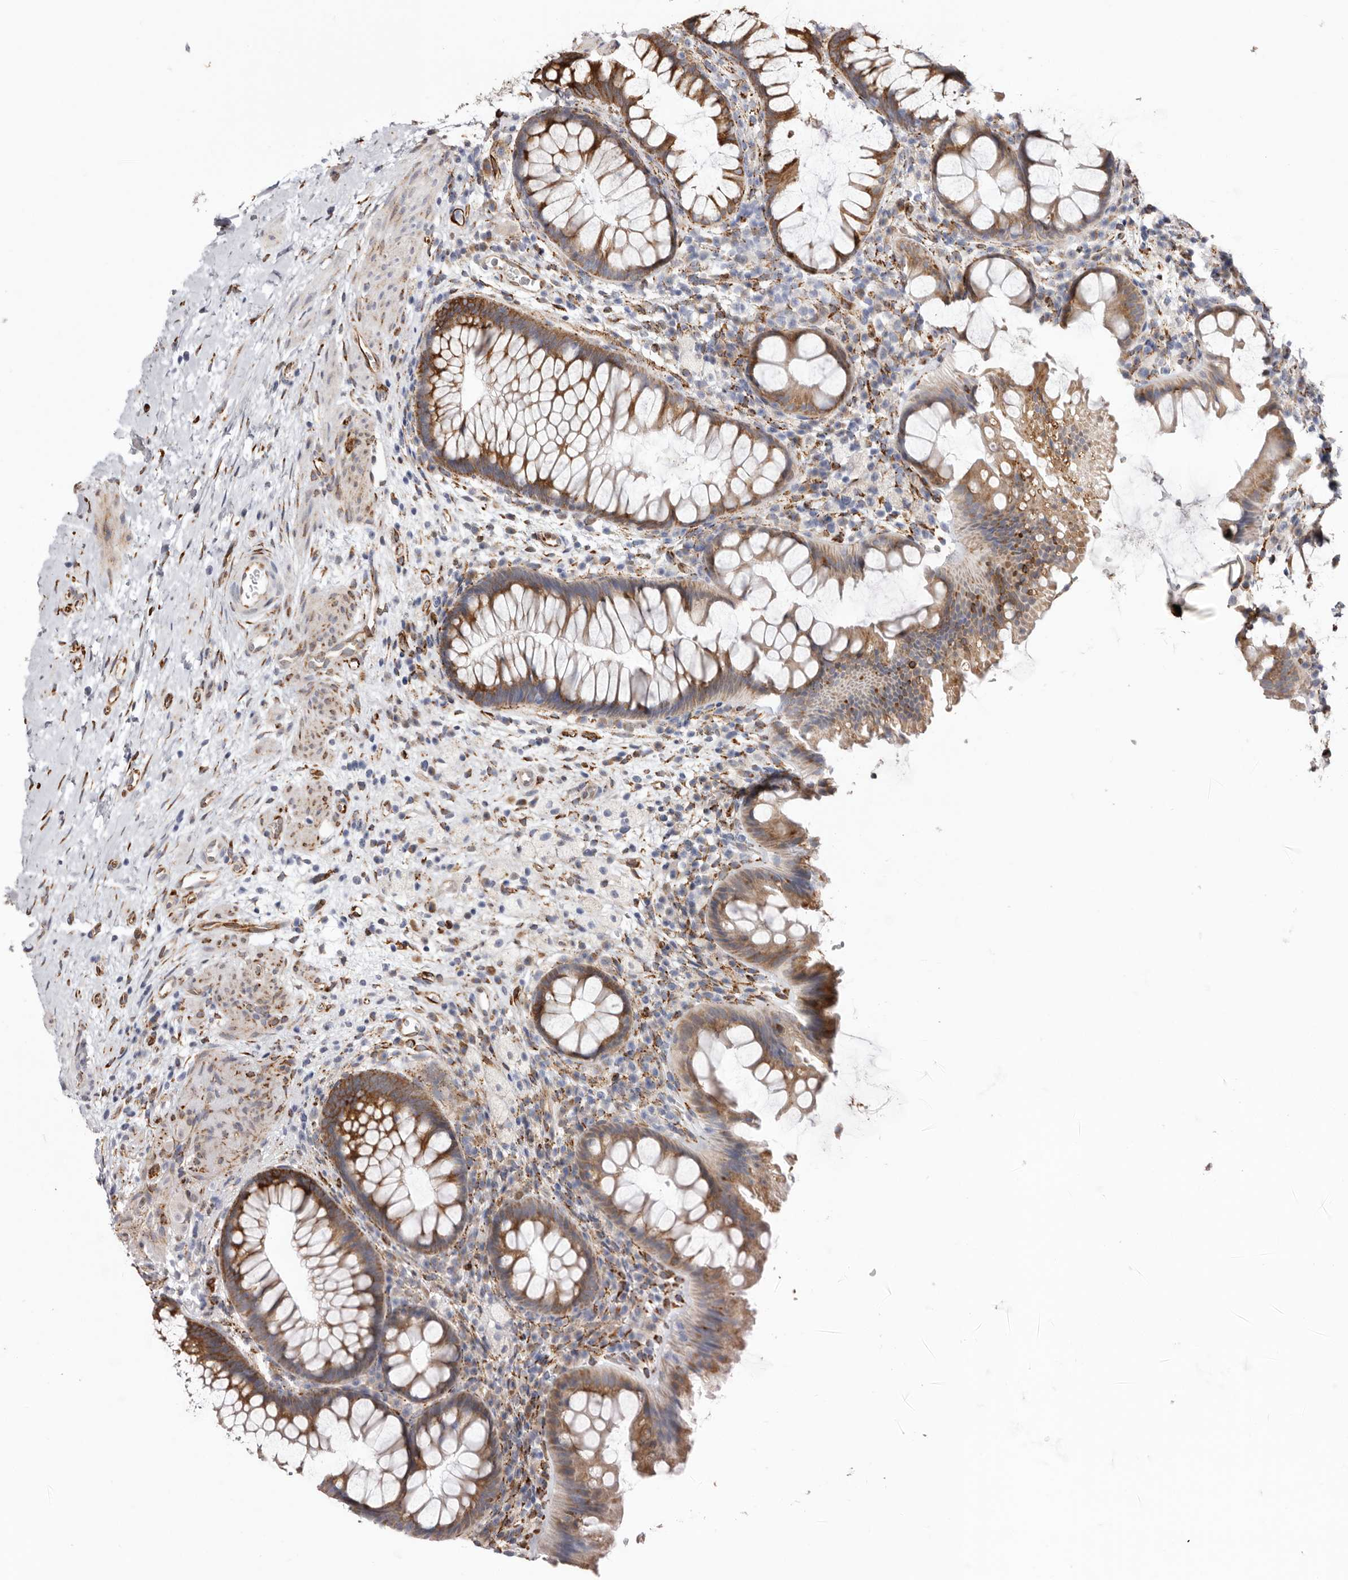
{"staining": {"intensity": "strong", "quantity": ">75%", "location": "cytoplasmic/membranous"}, "tissue": "colon", "cell_type": "Endothelial cells", "image_type": "normal", "snomed": [{"axis": "morphology", "description": "Normal tissue, NOS"}, {"axis": "topography", "description": "Colon"}], "caption": "A high amount of strong cytoplasmic/membranous positivity is present in about >75% of endothelial cells in normal colon. Immunohistochemistry stains the protein in brown and the nuclei are stained blue.", "gene": "SEMA3E", "patient": {"sex": "female", "age": 62}}